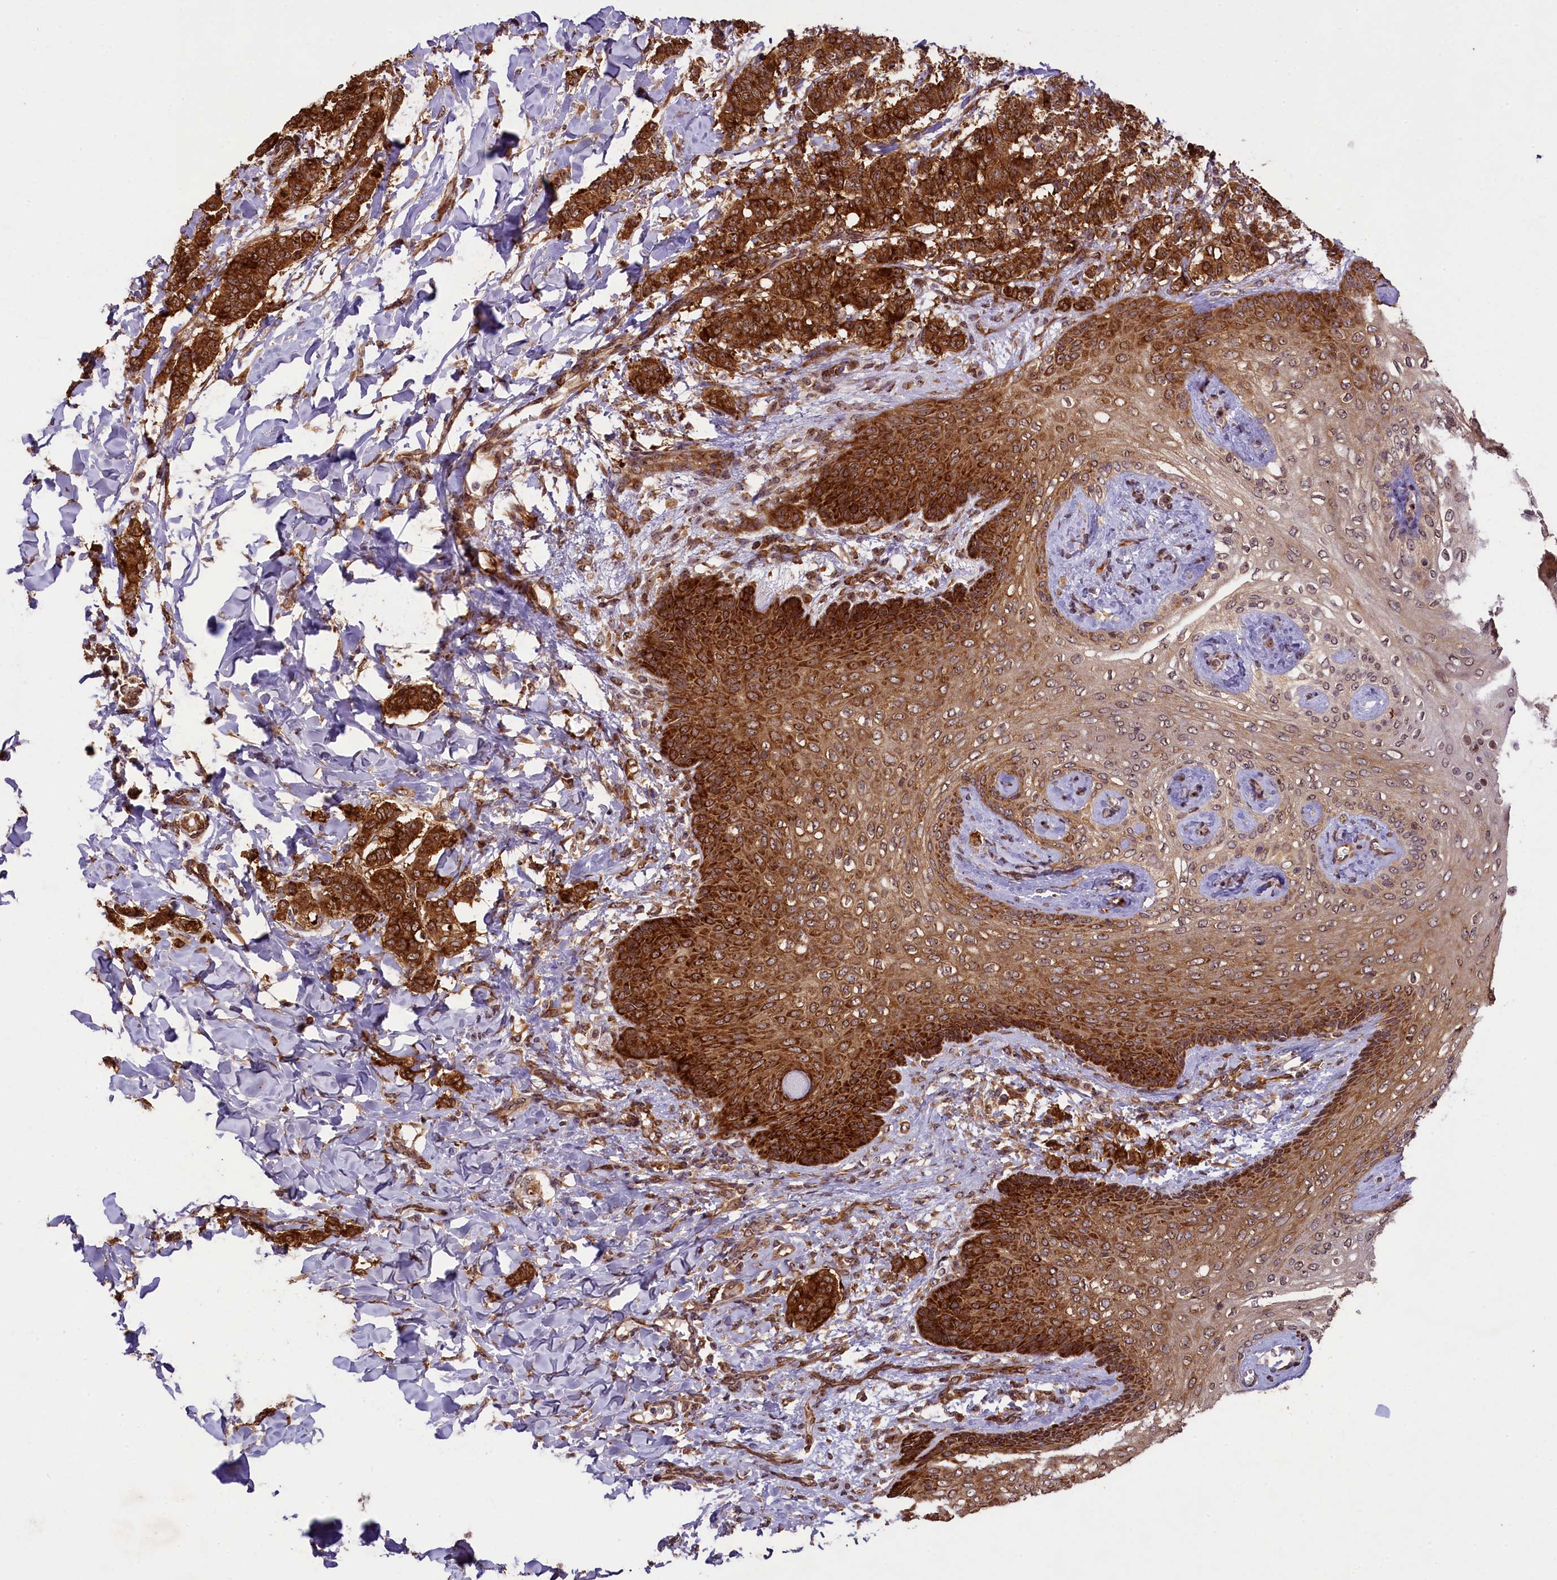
{"staining": {"intensity": "strong", "quantity": ">75%", "location": "cytoplasmic/membranous"}, "tissue": "breast cancer", "cell_type": "Tumor cells", "image_type": "cancer", "snomed": [{"axis": "morphology", "description": "Duct carcinoma"}, {"axis": "topography", "description": "Breast"}], "caption": "Strong cytoplasmic/membranous protein positivity is seen in about >75% of tumor cells in breast infiltrating ductal carcinoma.", "gene": "LARP4", "patient": {"sex": "female", "age": 40}}